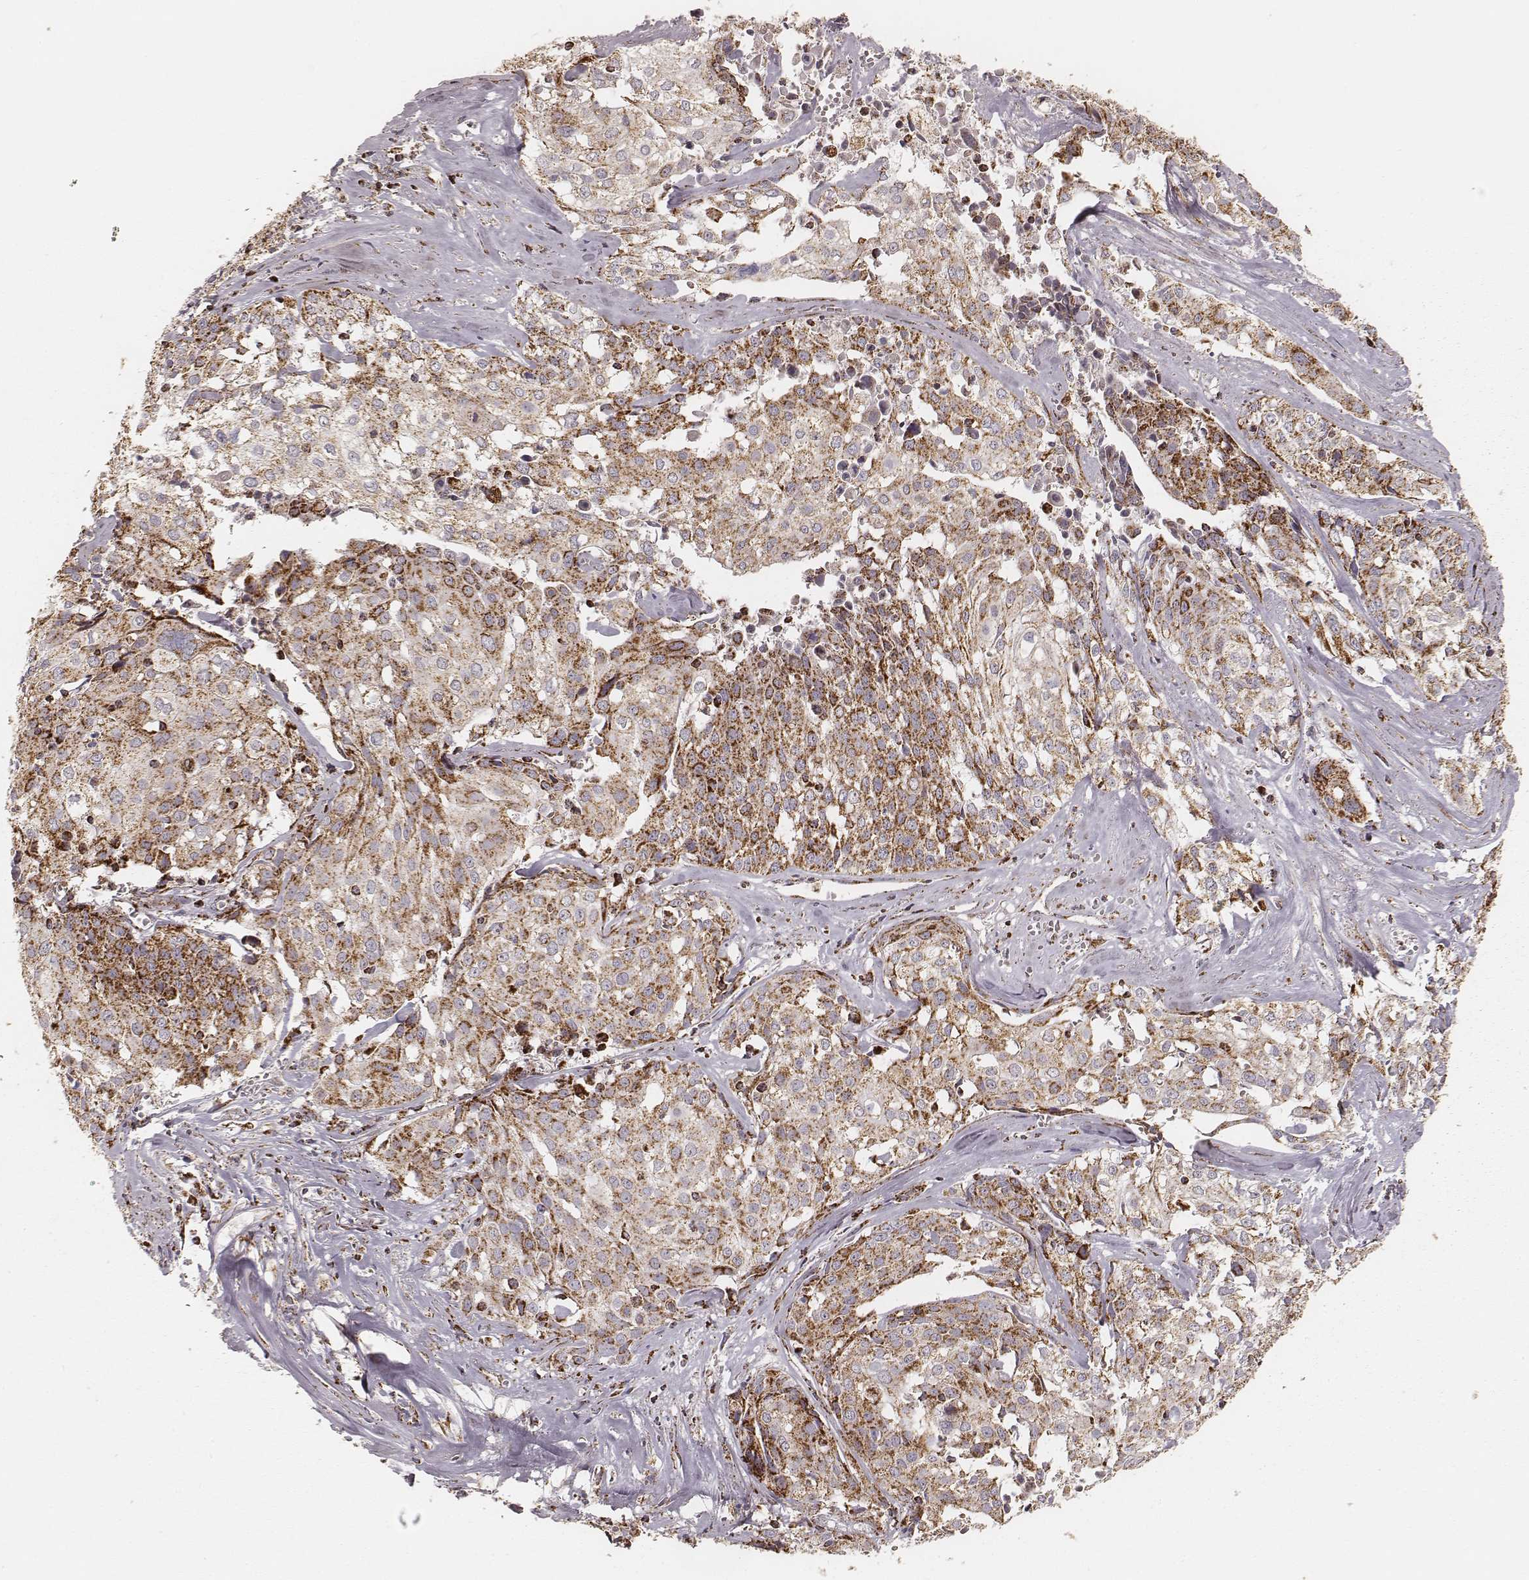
{"staining": {"intensity": "strong", "quantity": ">75%", "location": "cytoplasmic/membranous"}, "tissue": "cervical cancer", "cell_type": "Tumor cells", "image_type": "cancer", "snomed": [{"axis": "morphology", "description": "Squamous cell carcinoma, NOS"}, {"axis": "topography", "description": "Cervix"}], "caption": "There is high levels of strong cytoplasmic/membranous positivity in tumor cells of cervical cancer, as demonstrated by immunohistochemical staining (brown color).", "gene": "CS", "patient": {"sex": "female", "age": 39}}